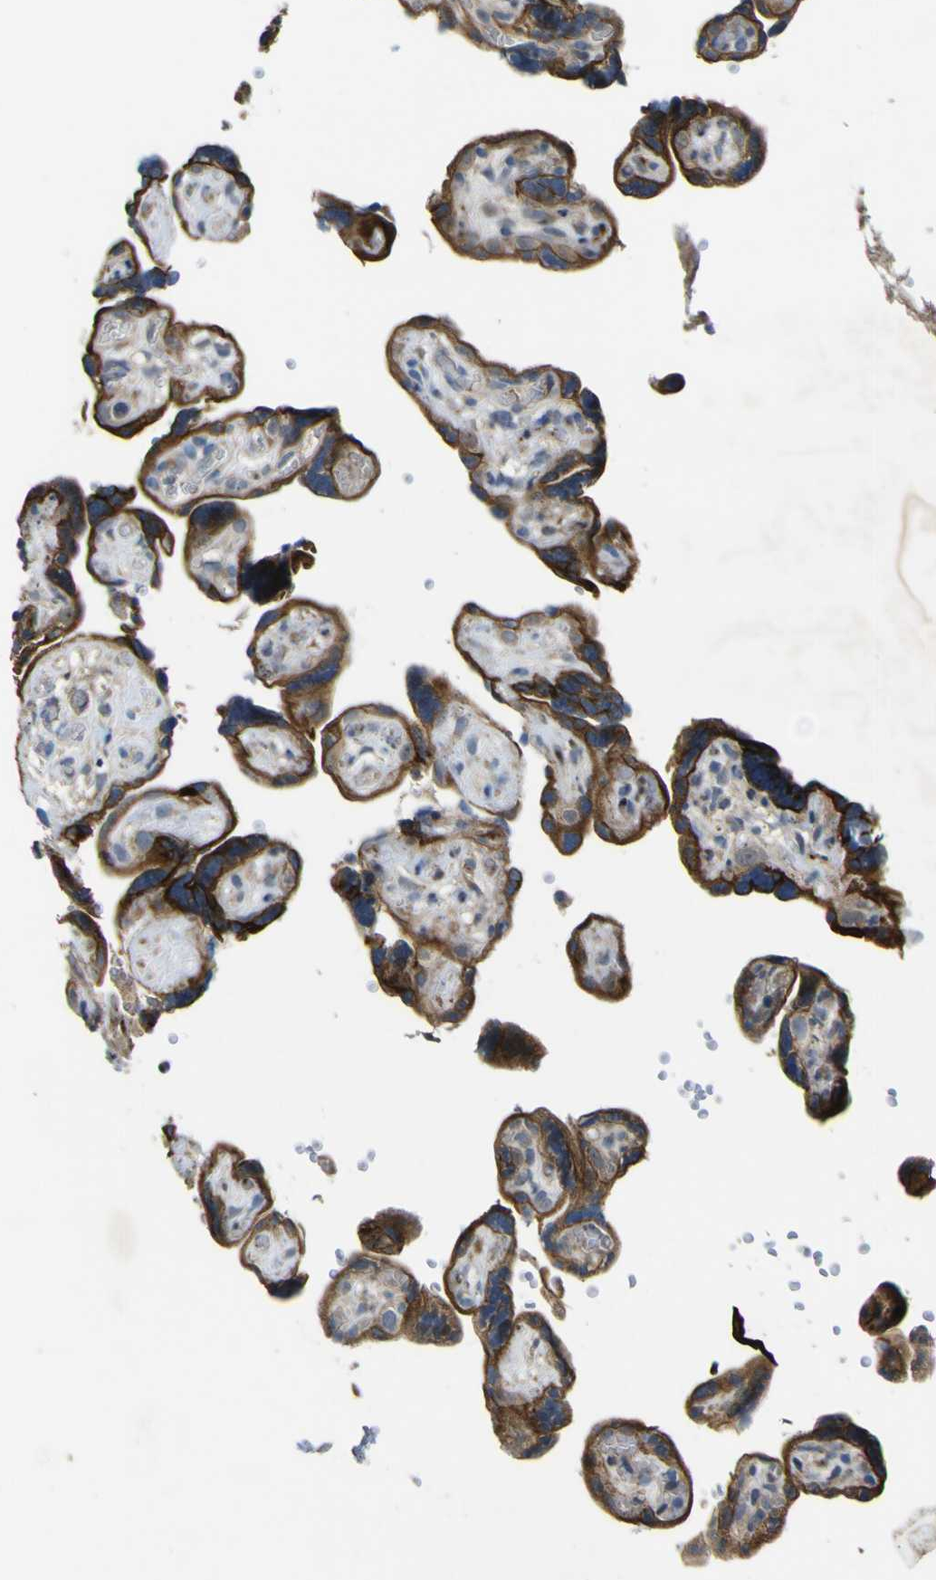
{"staining": {"intensity": "strong", "quantity": ">75%", "location": "cytoplasmic/membranous,nuclear"}, "tissue": "placenta", "cell_type": "Decidual cells", "image_type": "normal", "snomed": [{"axis": "morphology", "description": "Normal tissue, NOS"}, {"axis": "topography", "description": "Placenta"}], "caption": "An IHC histopathology image of normal tissue is shown. Protein staining in brown shows strong cytoplasmic/membranous,nuclear positivity in placenta within decidual cells.", "gene": "LBHD1", "patient": {"sex": "female", "age": 30}}